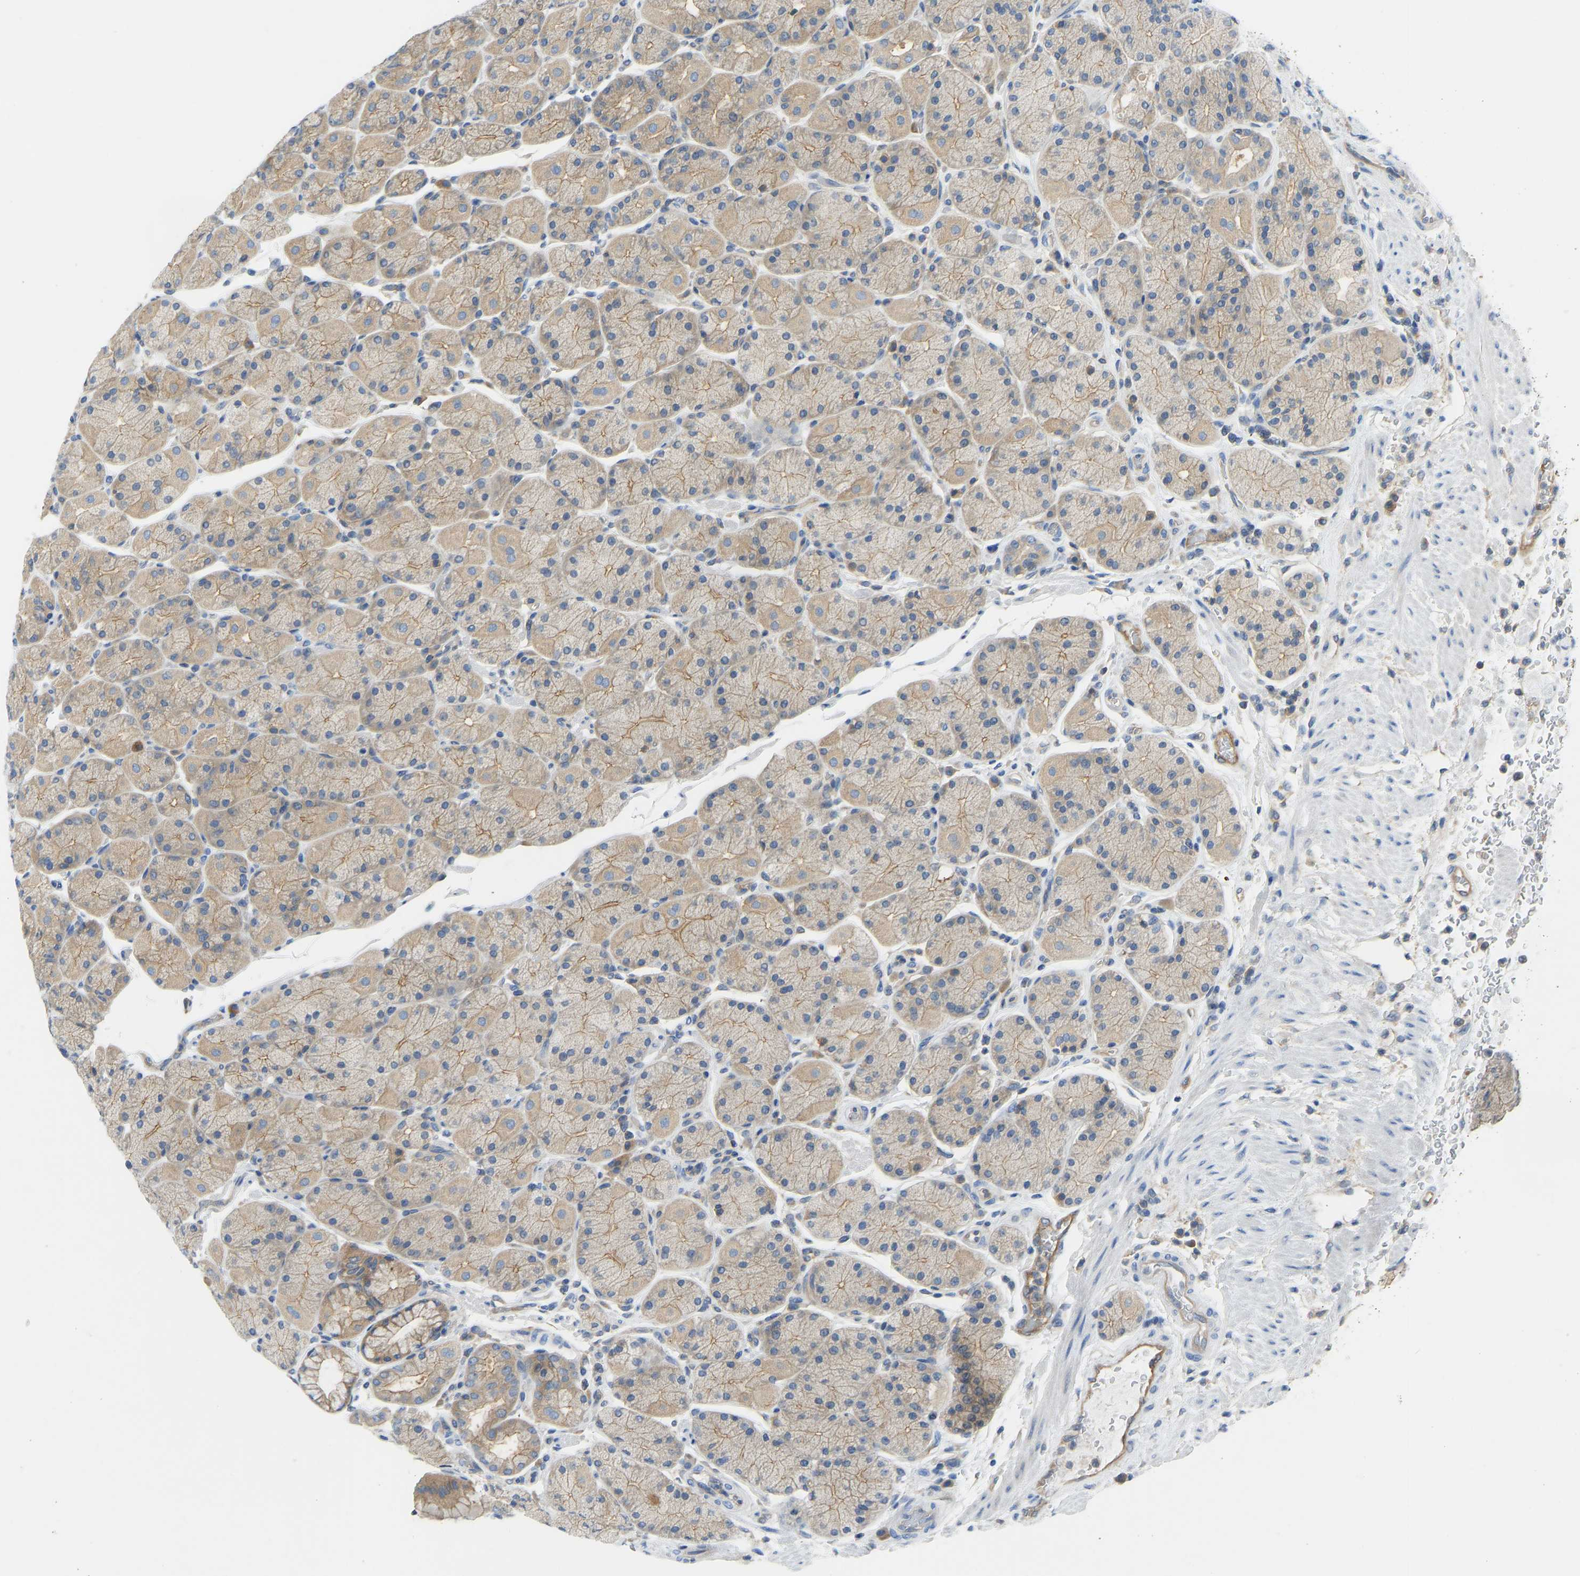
{"staining": {"intensity": "weak", "quantity": ">75%", "location": "cytoplasmic/membranous"}, "tissue": "stomach", "cell_type": "Glandular cells", "image_type": "normal", "snomed": [{"axis": "morphology", "description": "Normal tissue, NOS"}, {"axis": "morphology", "description": "Carcinoid, malignant, NOS"}, {"axis": "topography", "description": "Stomach, upper"}], "caption": "Glandular cells reveal low levels of weak cytoplasmic/membranous positivity in approximately >75% of cells in benign human stomach.", "gene": "PPP3CA", "patient": {"sex": "male", "age": 39}}